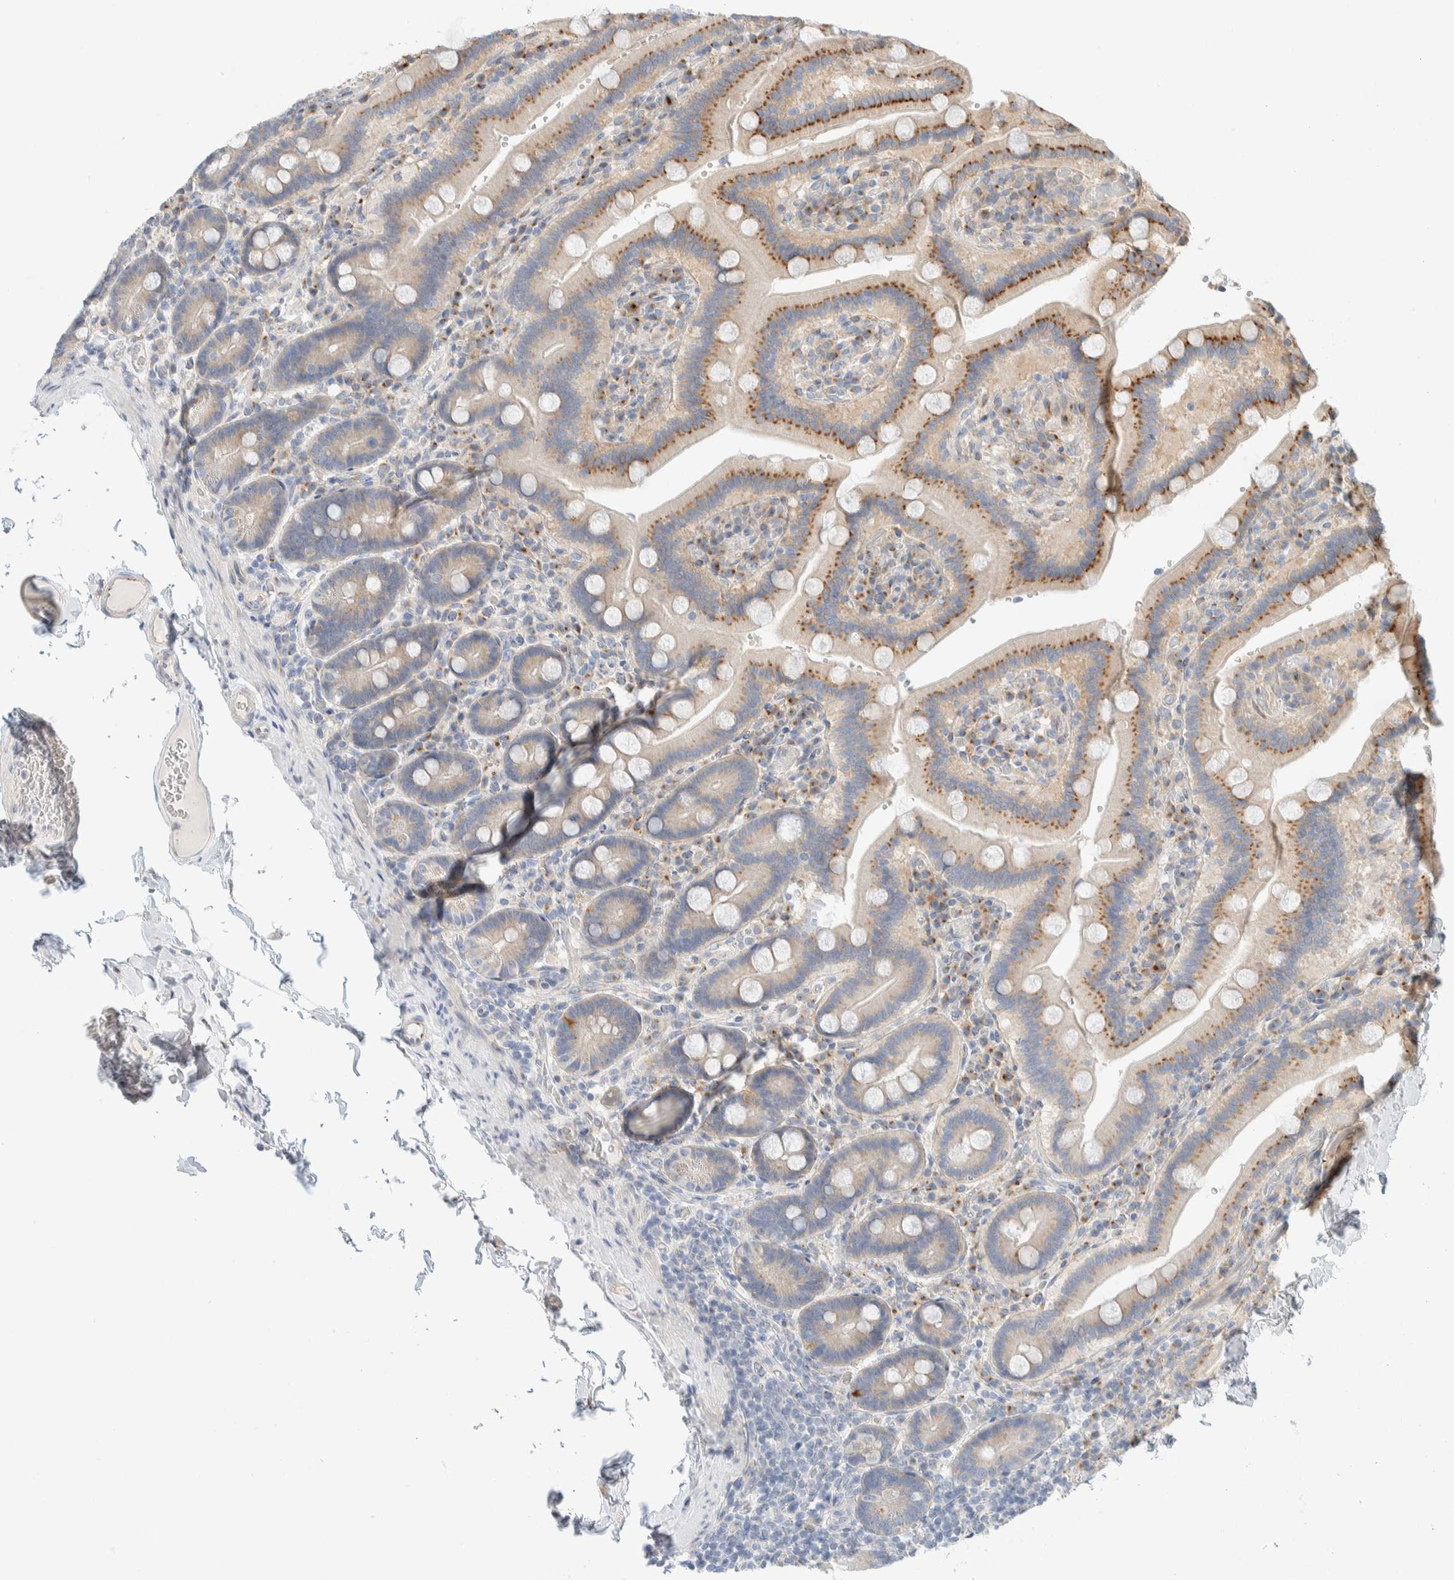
{"staining": {"intensity": "moderate", "quantity": "25%-75%", "location": "cytoplasmic/membranous"}, "tissue": "duodenum", "cell_type": "Glandular cells", "image_type": "normal", "snomed": [{"axis": "morphology", "description": "Normal tissue, NOS"}, {"axis": "topography", "description": "Duodenum"}], "caption": "The immunohistochemical stain highlights moderate cytoplasmic/membranous expression in glandular cells of normal duodenum. Ihc stains the protein of interest in brown and the nuclei are stained blue.", "gene": "TMEM184B", "patient": {"sex": "female", "age": 62}}